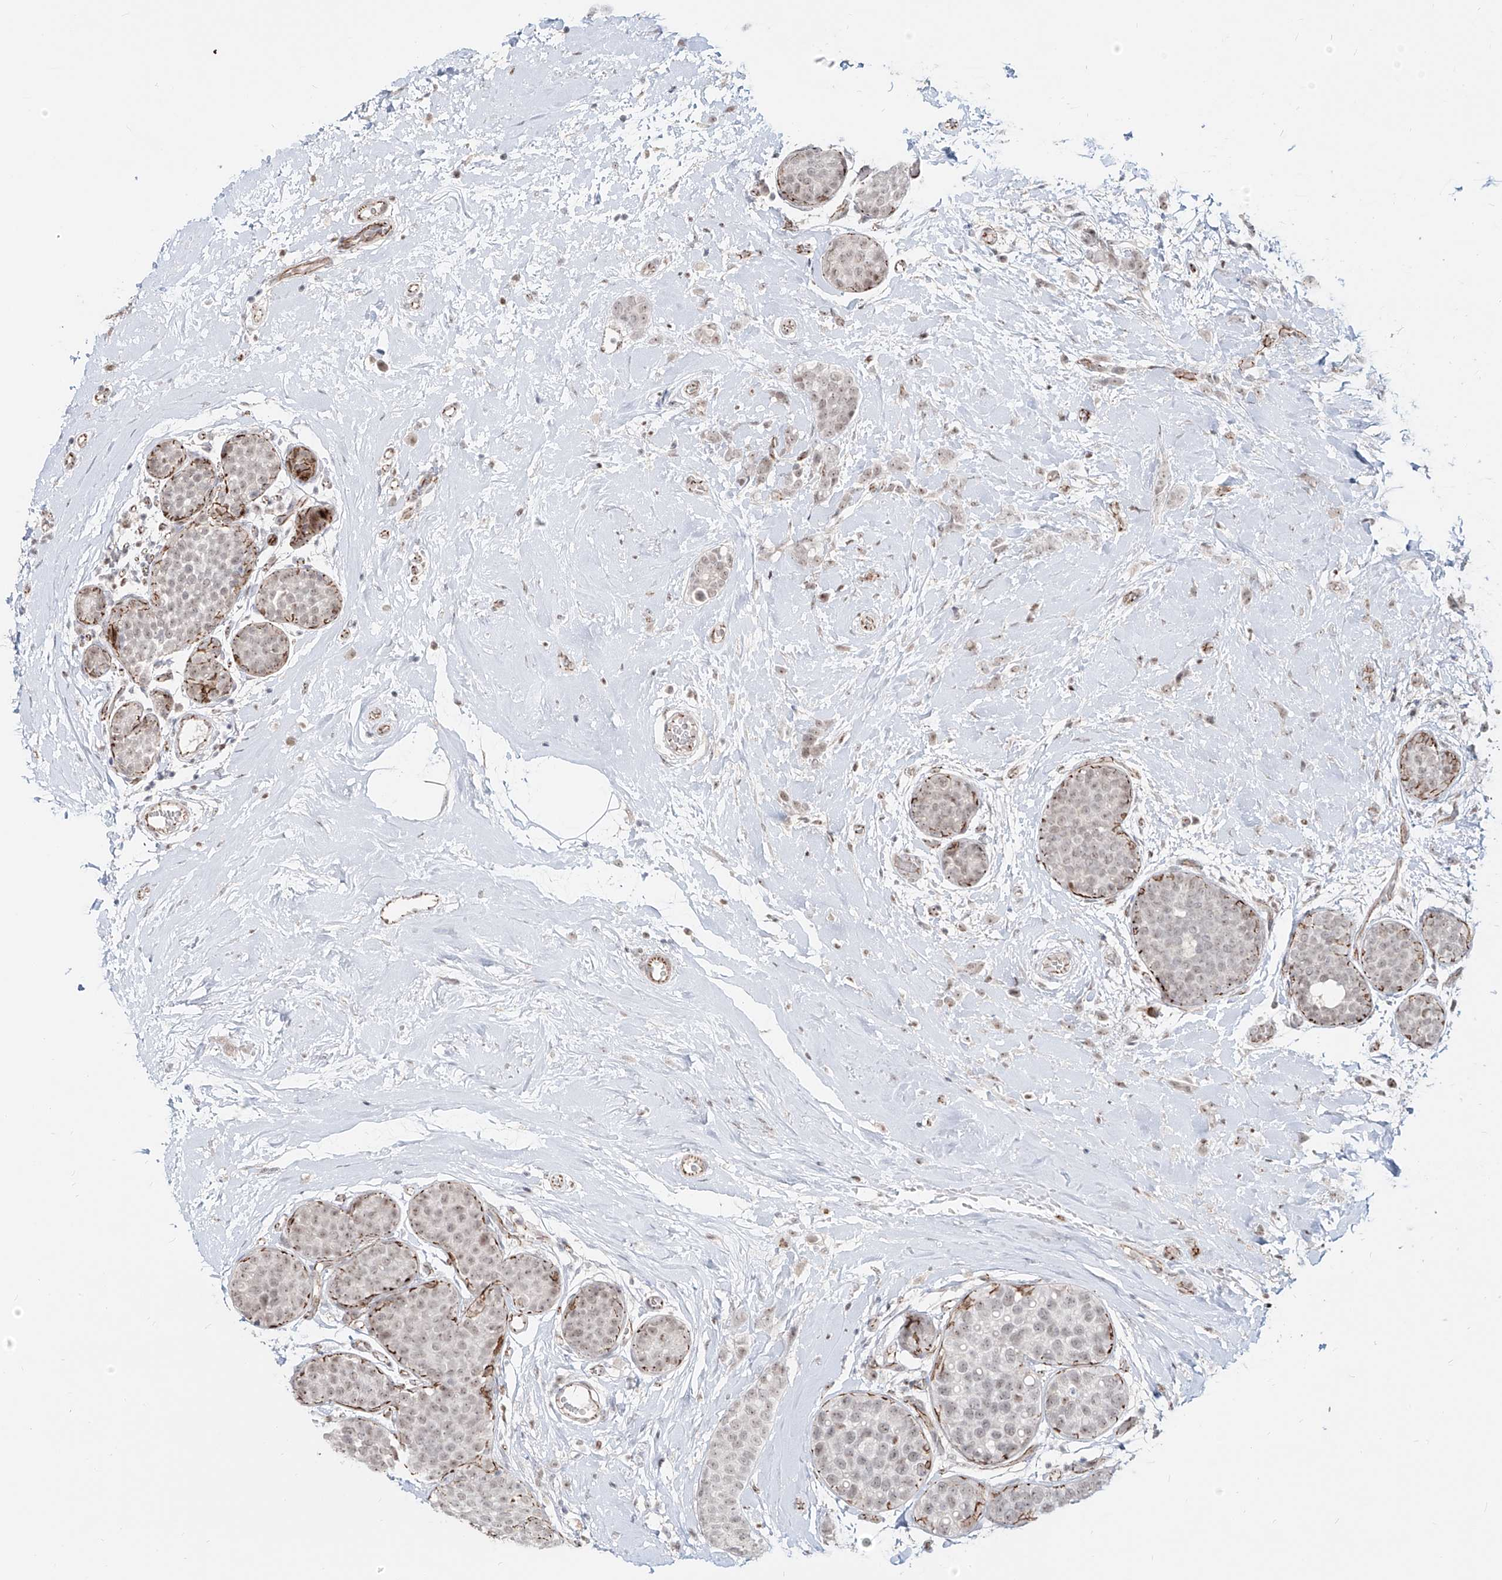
{"staining": {"intensity": "weak", "quantity": "25%-75%", "location": "nuclear"}, "tissue": "breast cancer", "cell_type": "Tumor cells", "image_type": "cancer", "snomed": [{"axis": "morphology", "description": "Lobular carcinoma, in situ"}, {"axis": "morphology", "description": "Lobular carcinoma"}, {"axis": "topography", "description": "Breast"}], "caption": "A low amount of weak nuclear positivity is identified in about 25%-75% of tumor cells in lobular carcinoma (breast) tissue.", "gene": "ZNF710", "patient": {"sex": "female", "age": 41}}